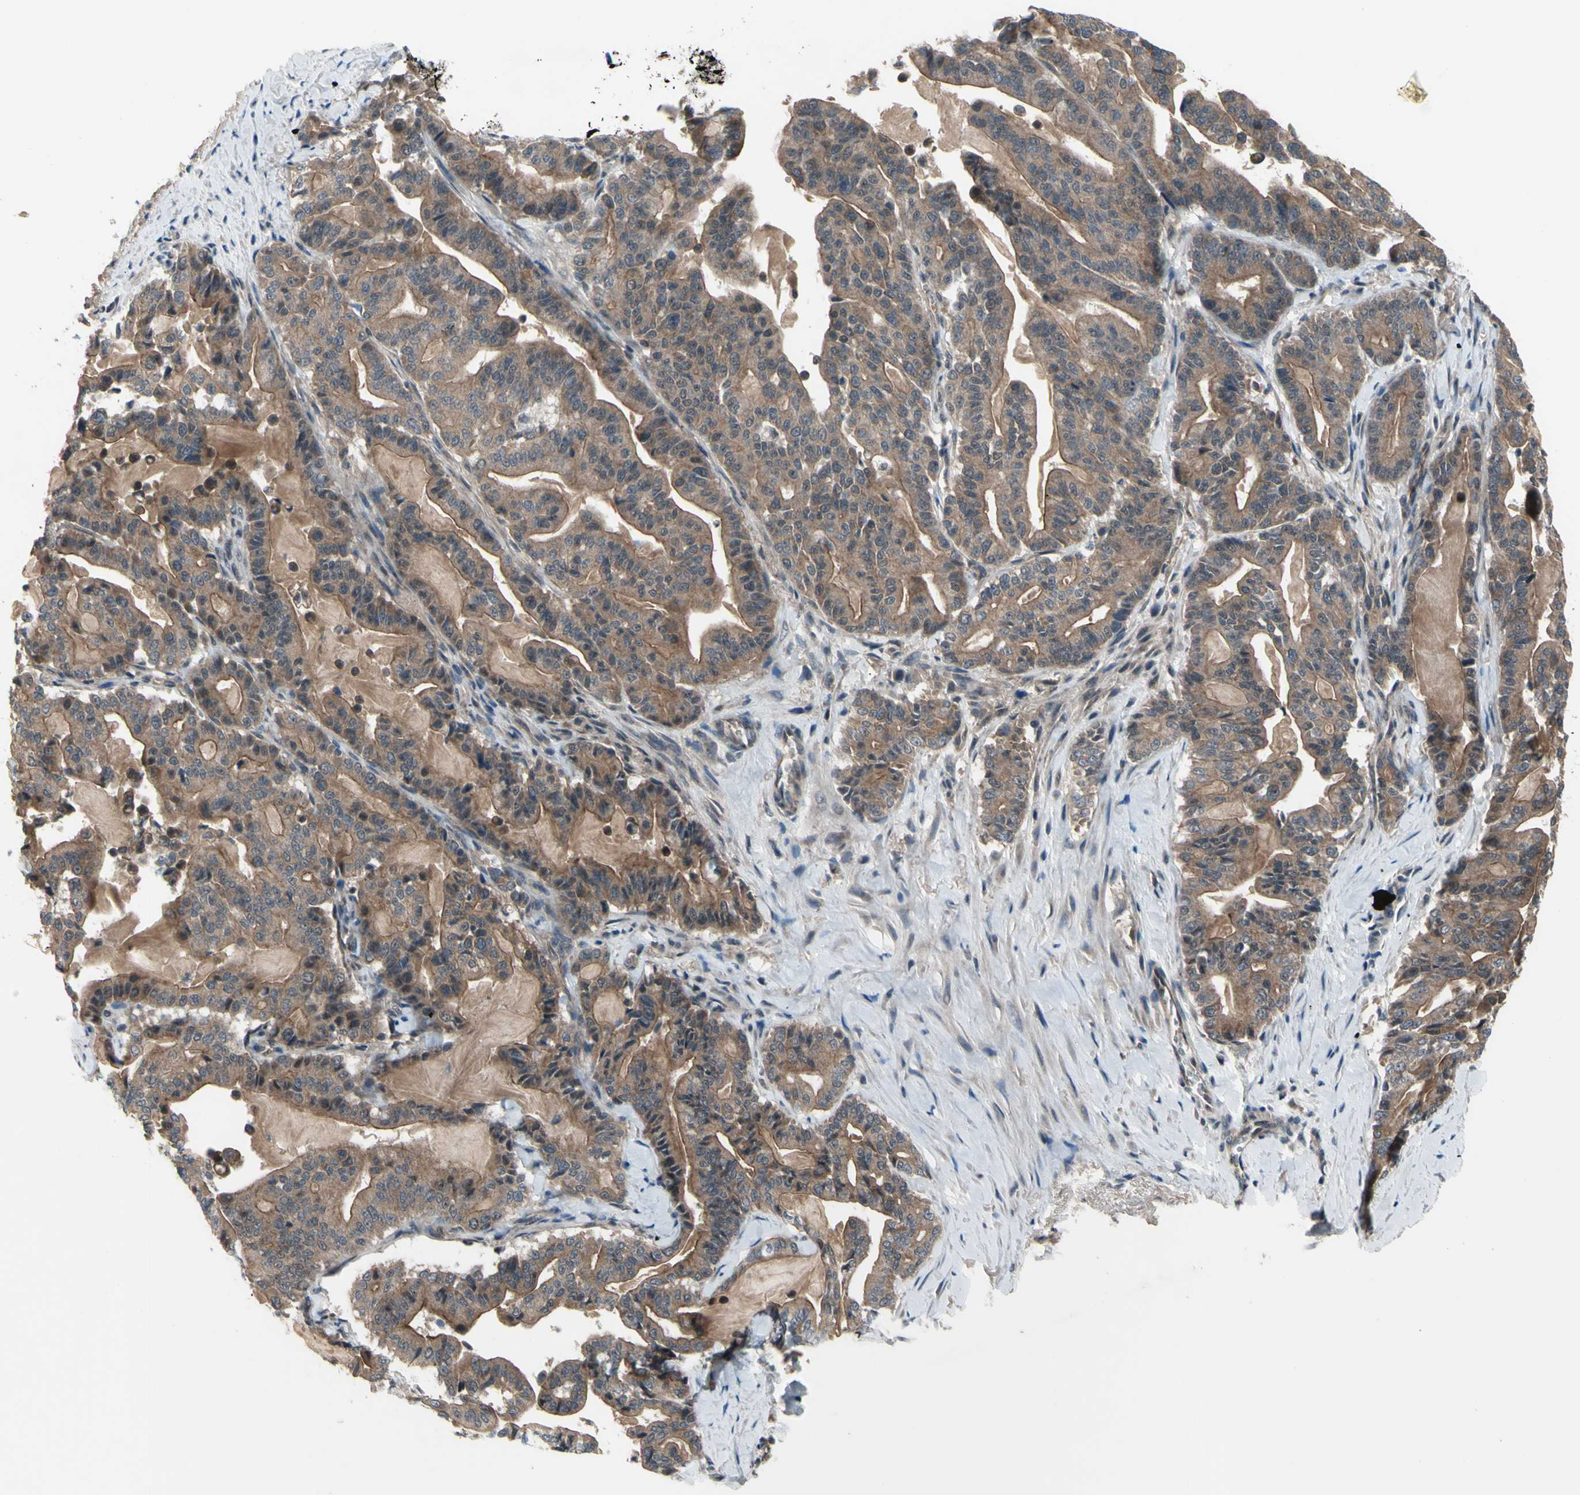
{"staining": {"intensity": "moderate", "quantity": ">75%", "location": "cytoplasmic/membranous"}, "tissue": "pancreatic cancer", "cell_type": "Tumor cells", "image_type": "cancer", "snomed": [{"axis": "morphology", "description": "Adenocarcinoma, NOS"}, {"axis": "topography", "description": "Pancreas"}], "caption": "IHC (DAB) staining of human pancreatic adenocarcinoma demonstrates moderate cytoplasmic/membranous protein positivity in approximately >75% of tumor cells. (DAB (3,3'-diaminobenzidine) IHC, brown staining for protein, blue staining for nuclei).", "gene": "TRDMT1", "patient": {"sex": "male", "age": 63}}